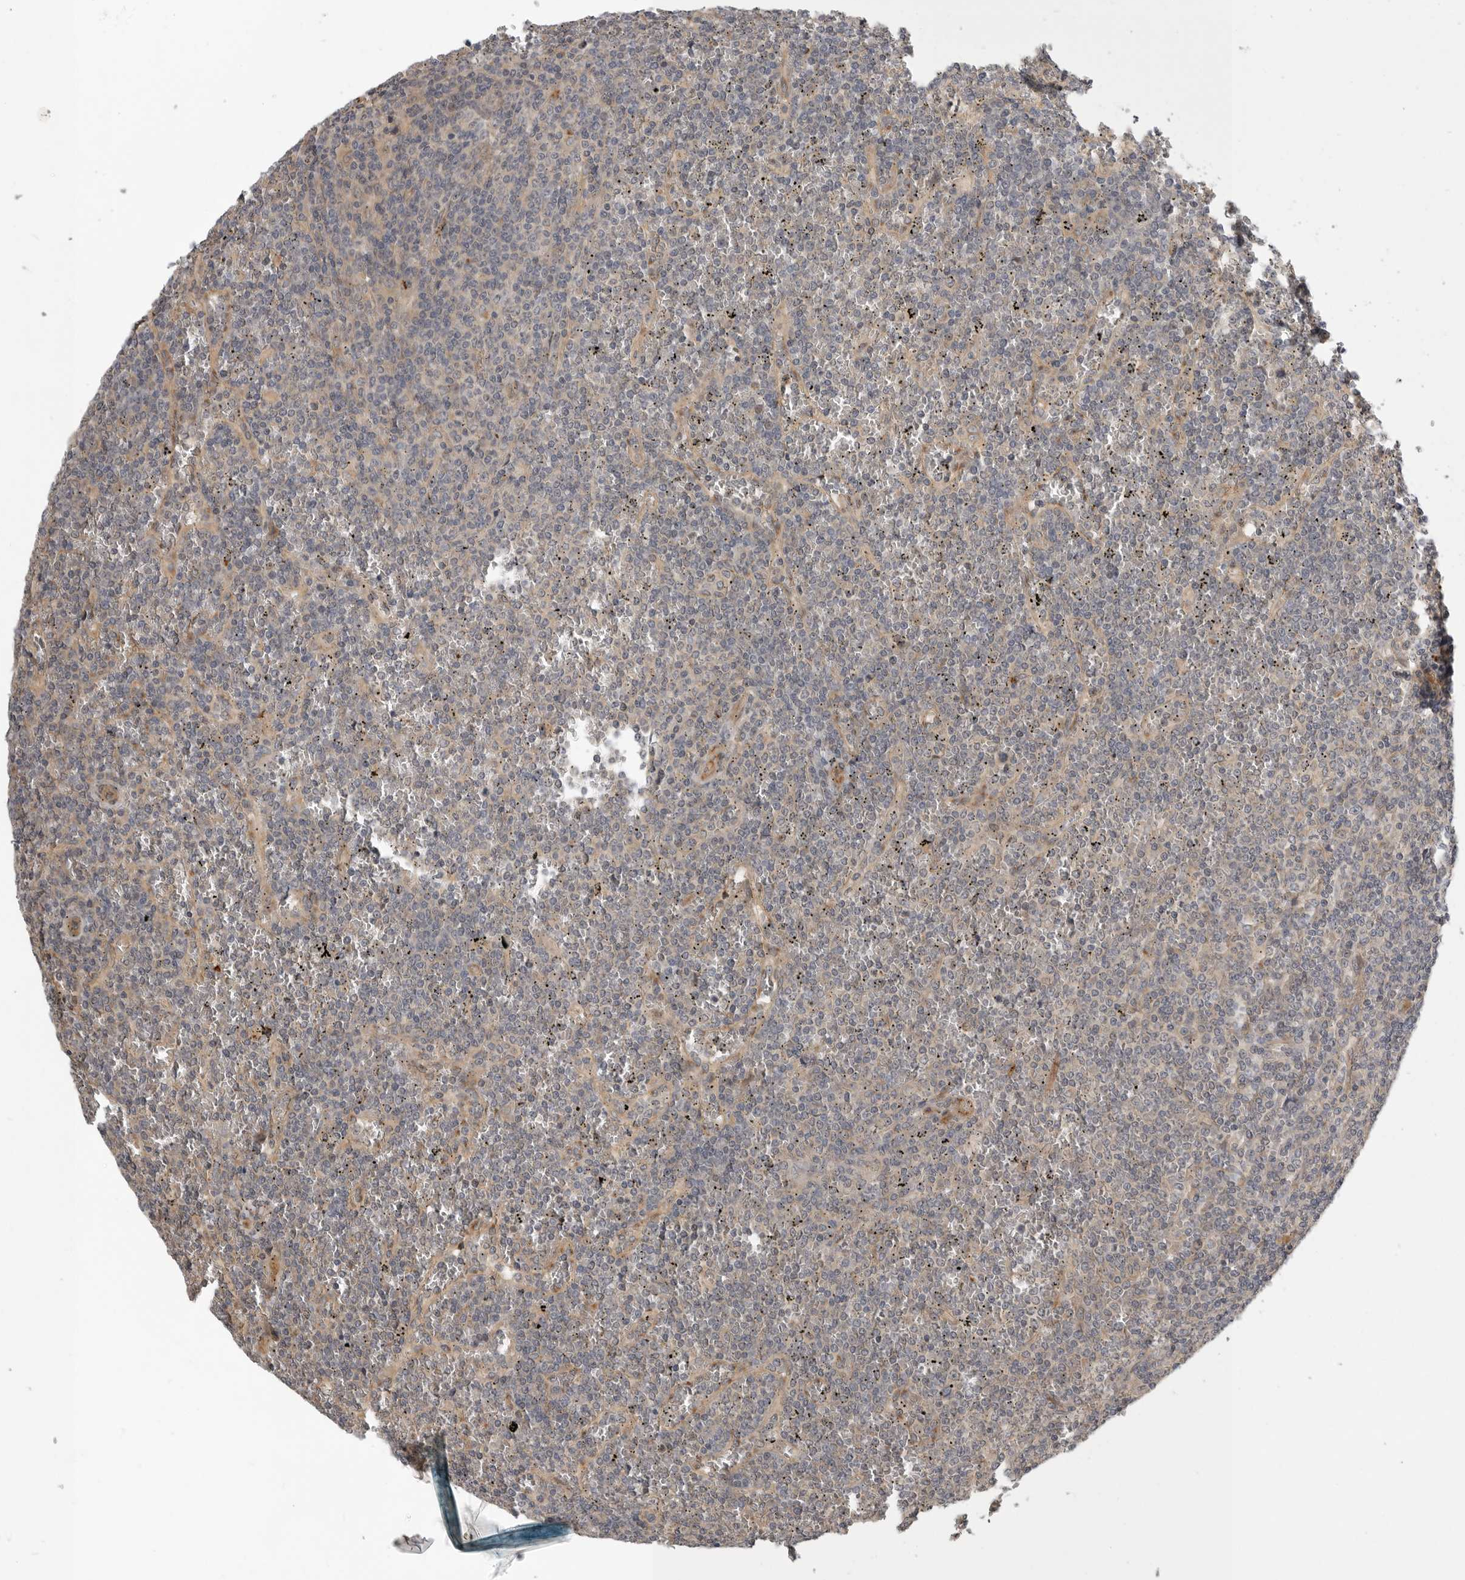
{"staining": {"intensity": "negative", "quantity": "none", "location": "none"}, "tissue": "lymphoma", "cell_type": "Tumor cells", "image_type": "cancer", "snomed": [{"axis": "morphology", "description": "Malignant lymphoma, non-Hodgkin's type, Low grade"}, {"axis": "topography", "description": "Spleen"}], "caption": "Protein analysis of low-grade malignant lymphoma, non-Hodgkin's type exhibits no significant expression in tumor cells.", "gene": "CUEDC1", "patient": {"sex": "female", "age": 19}}